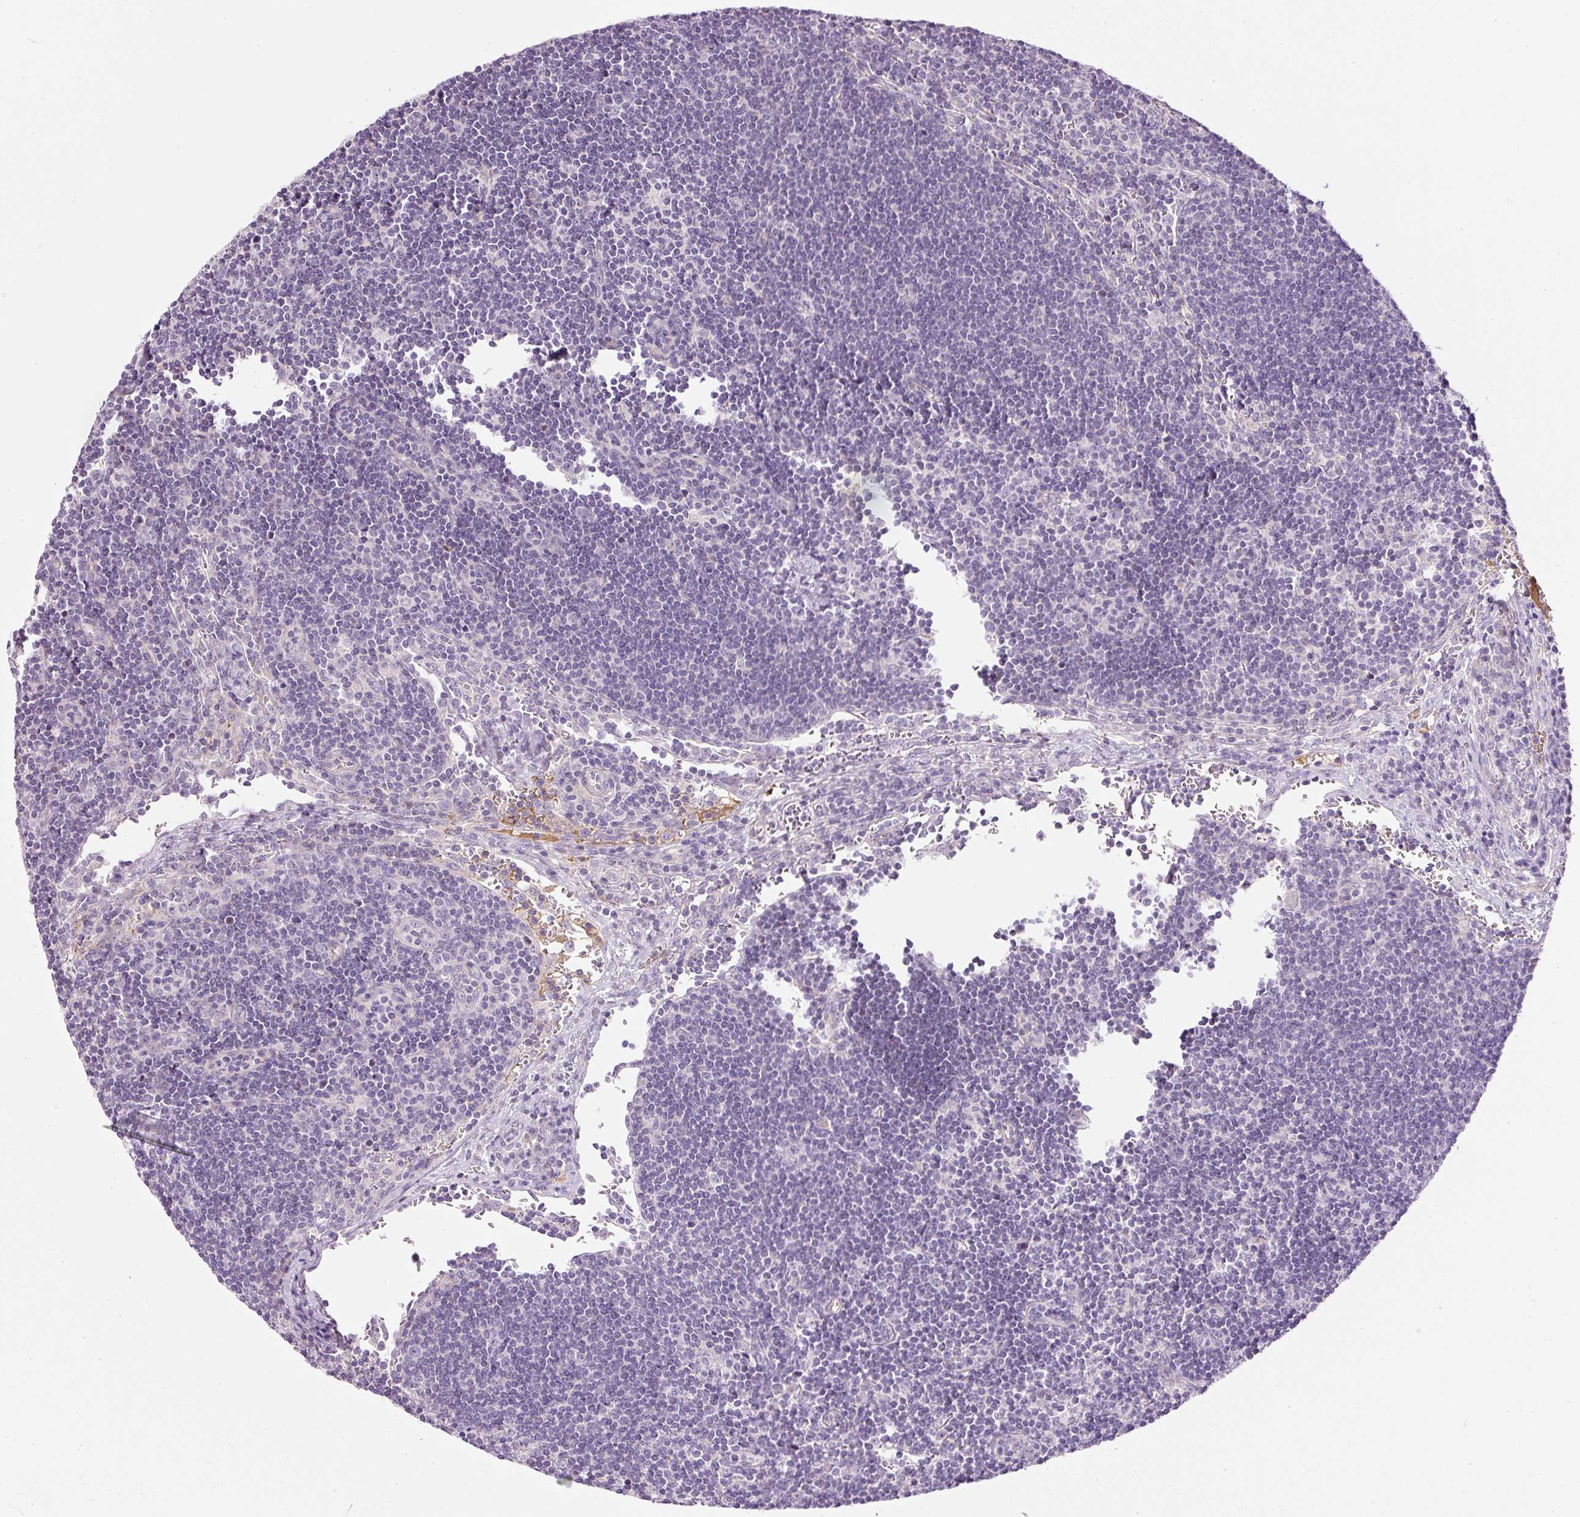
{"staining": {"intensity": "negative", "quantity": "none", "location": "none"}, "tissue": "lymph node", "cell_type": "Germinal center cells", "image_type": "normal", "snomed": [{"axis": "morphology", "description": "Normal tissue, NOS"}, {"axis": "topography", "description": "Lymph node"}], "caption": "Immunohistochemistry (IHC) photomicrograph of unremarkable lymph node: lymph node stained with DAB (3,3'-diaminobenzidine) shows no significant protein expression in germinal center cells.", "gene": "KPNA5", "patient": {"sex": "female", "age": 29}}